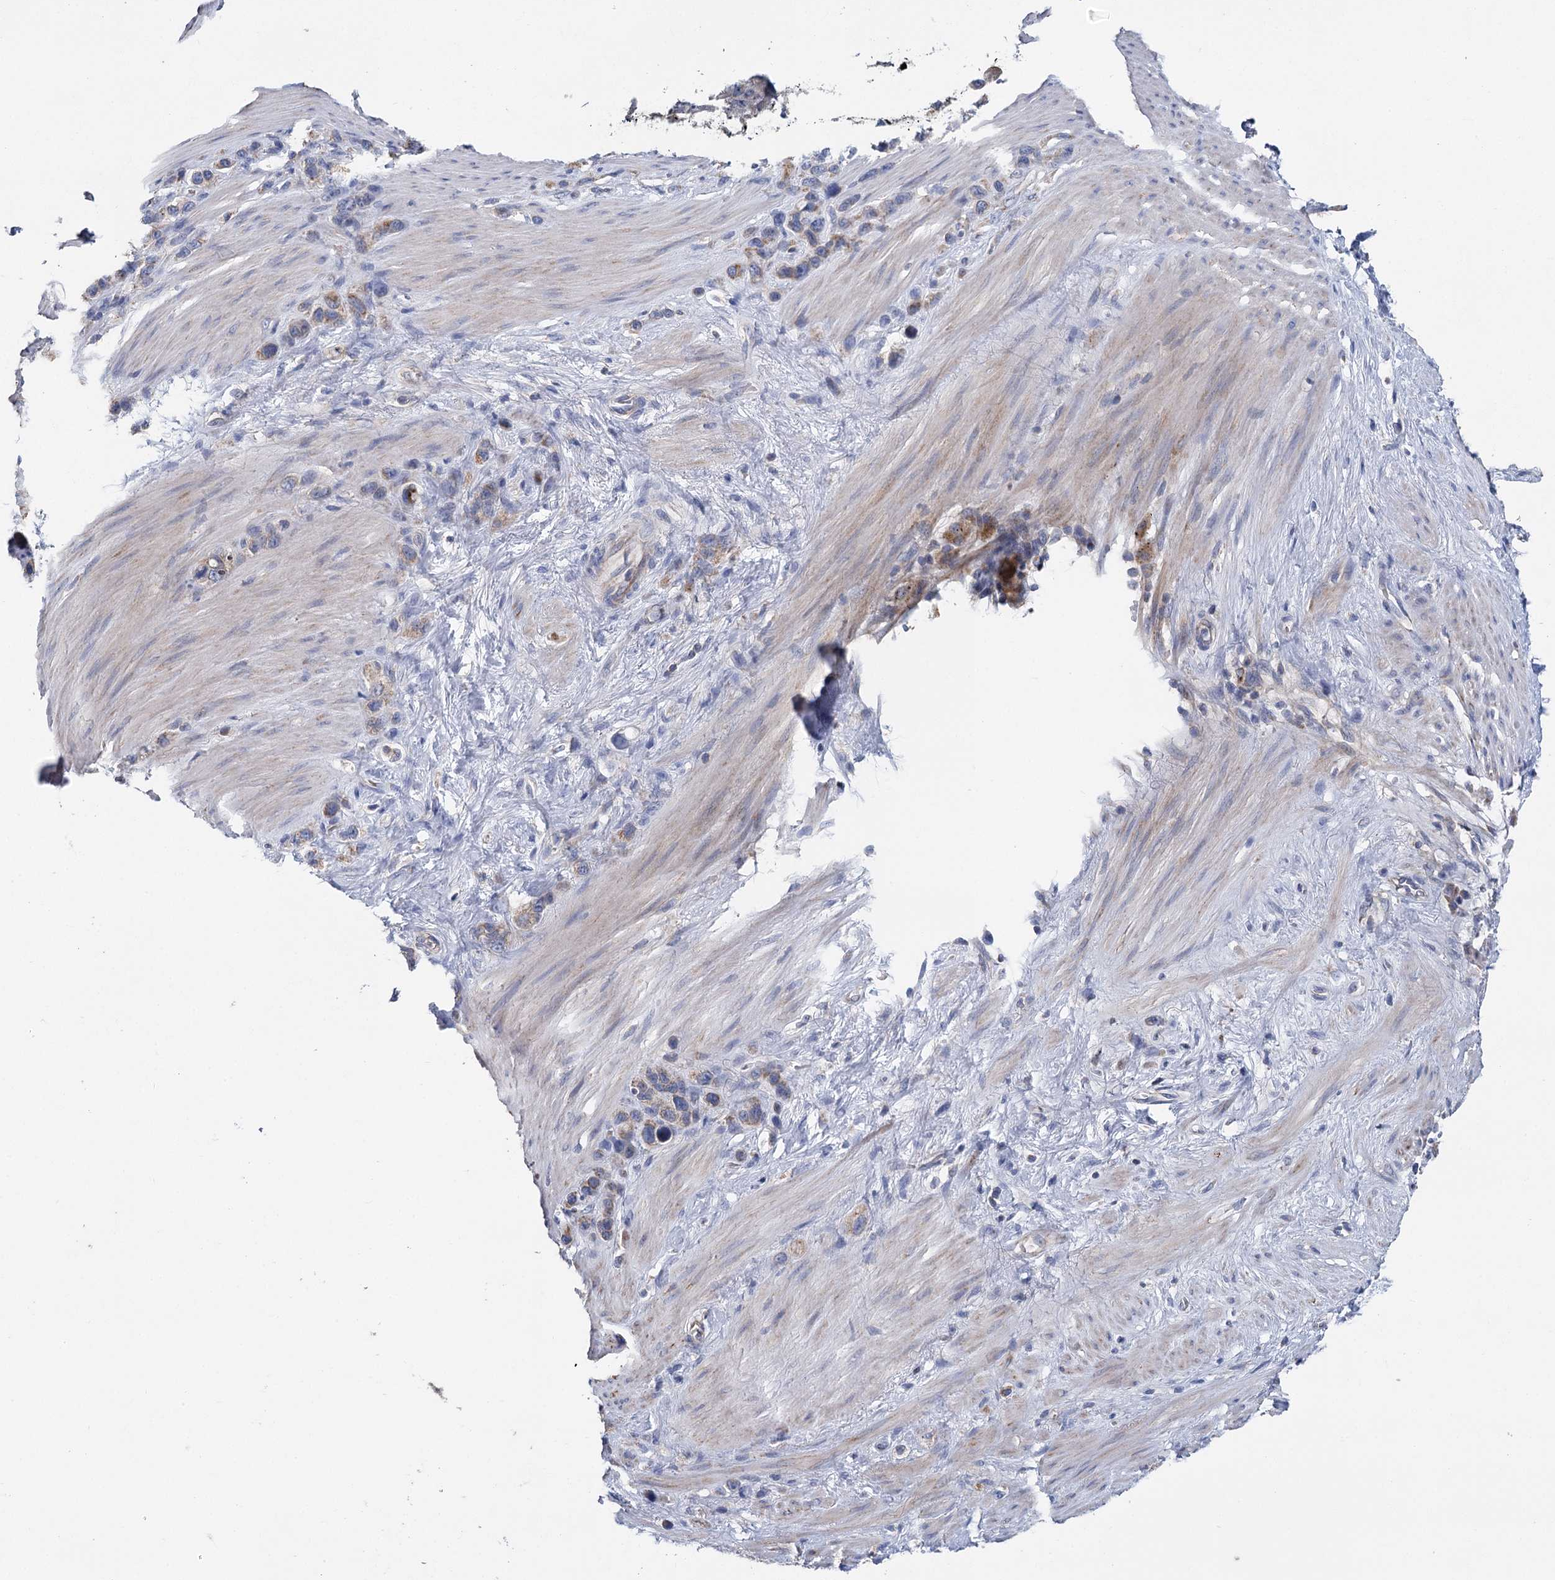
{"staining": {"intensity": "weak", "quantity": ">75%", "location": "cytoplasmic/membranous"}, "tissue": "stomach cancer", "cell_type": "Tumor cells", "image_type": "cancer", "snomed": [{"axis": "morphology", "description": "Adenocarcinoma, NOS"}, {"axis": "morphology", "description": "Adenocarcinoma, High grade"}, {"axis": "topography", "description": "Stomach, upper"}, {"axis": "topography", "description": "Stomach, lower"}], "caption": "Human high-grade adenocarcinoma (stomach) stained with a brown dye shows weak cytoplasmic/membranous positive positivity in approximately >75% of tumor cells.", "gene": "ANKRD16", "patient": {"sex": "female", "age": 65}}